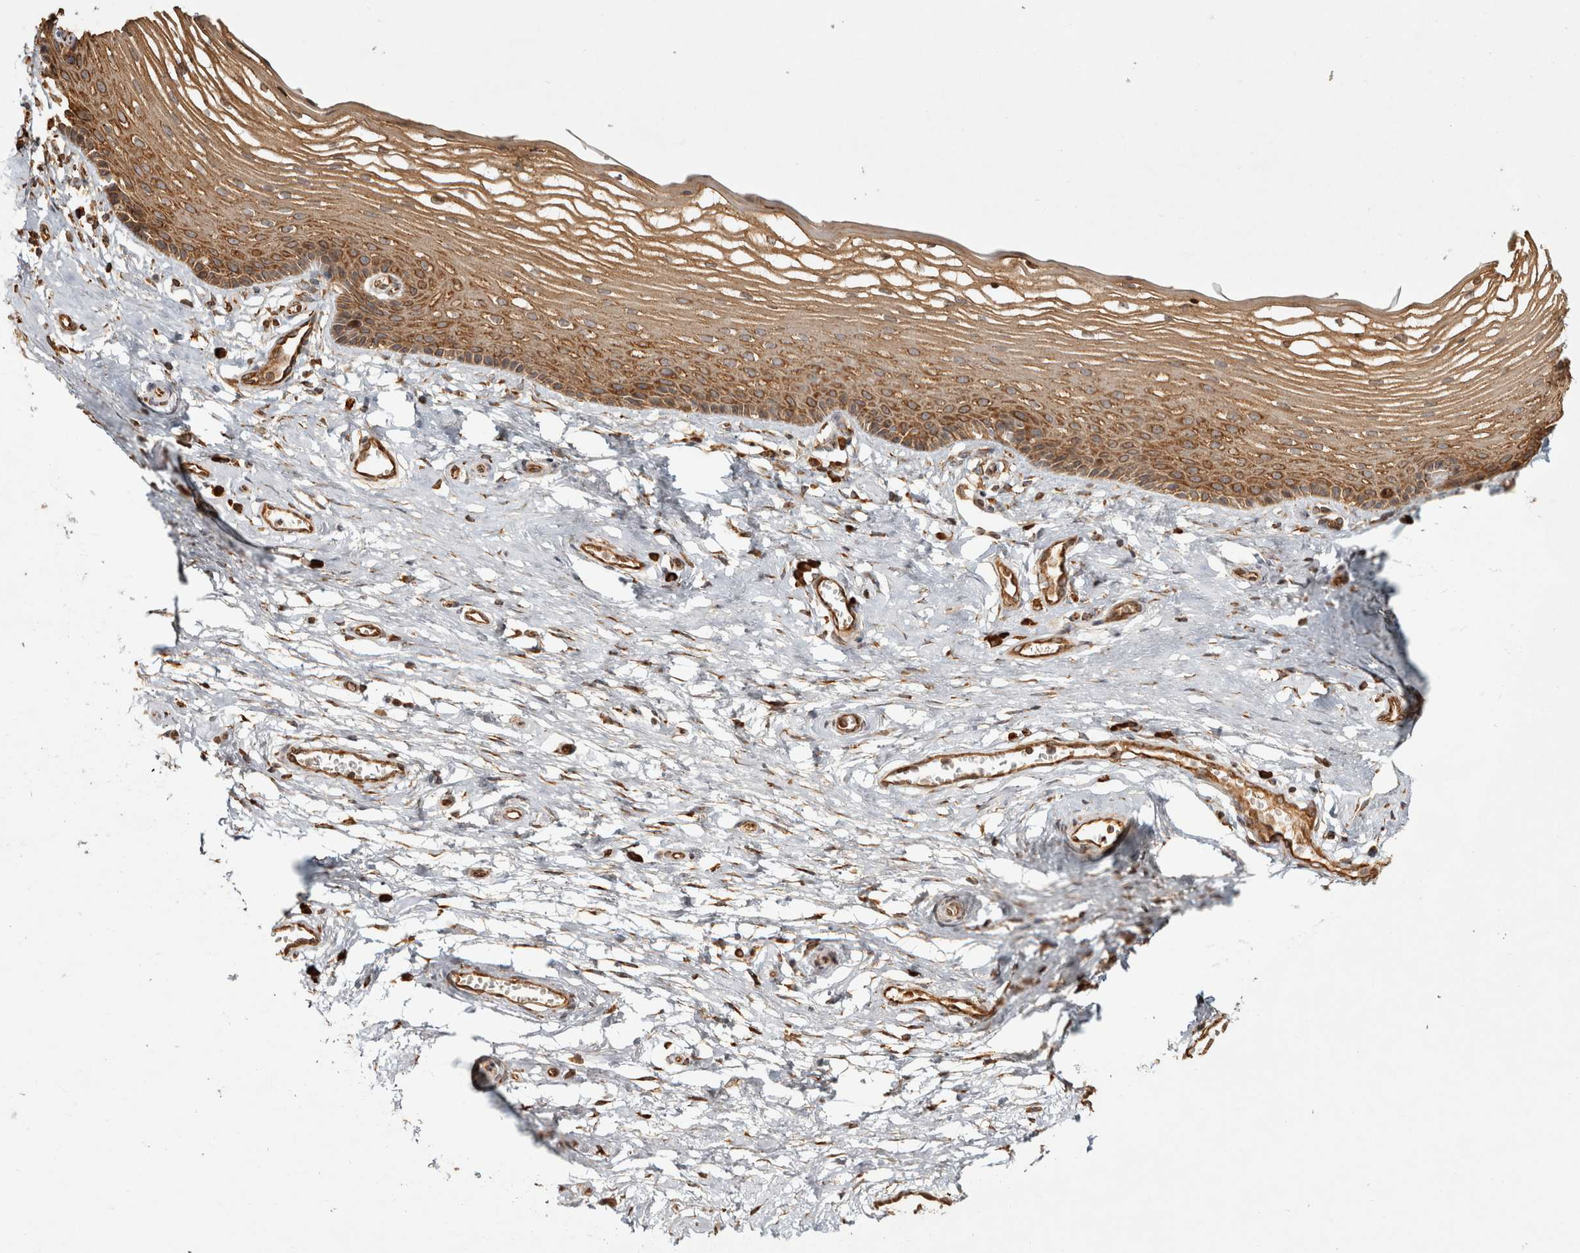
{"staining": {"intensity": "moderate", "quantity": ">75%", "location": "cytoplasmic/membranous"}, "tissue": "vagina", "cell_type": "Squamous epithelial cells", "image_type": "normal", "snomed": [{"axis": "morphology", "description": "Normal tissue, NOS"}, {"axis": "topography", "description": "Vagina"}], "caption": "Immunohistochemistry (IHC) image of benign human vagina stained for a protein (brown), which reveals medium levels of moderate cytoplasmic/membranous staining in approximately >75% of squamous epithelial cells.", "gene": "CAMSAP2", "patient": {"sex": "female", "age": 46}}